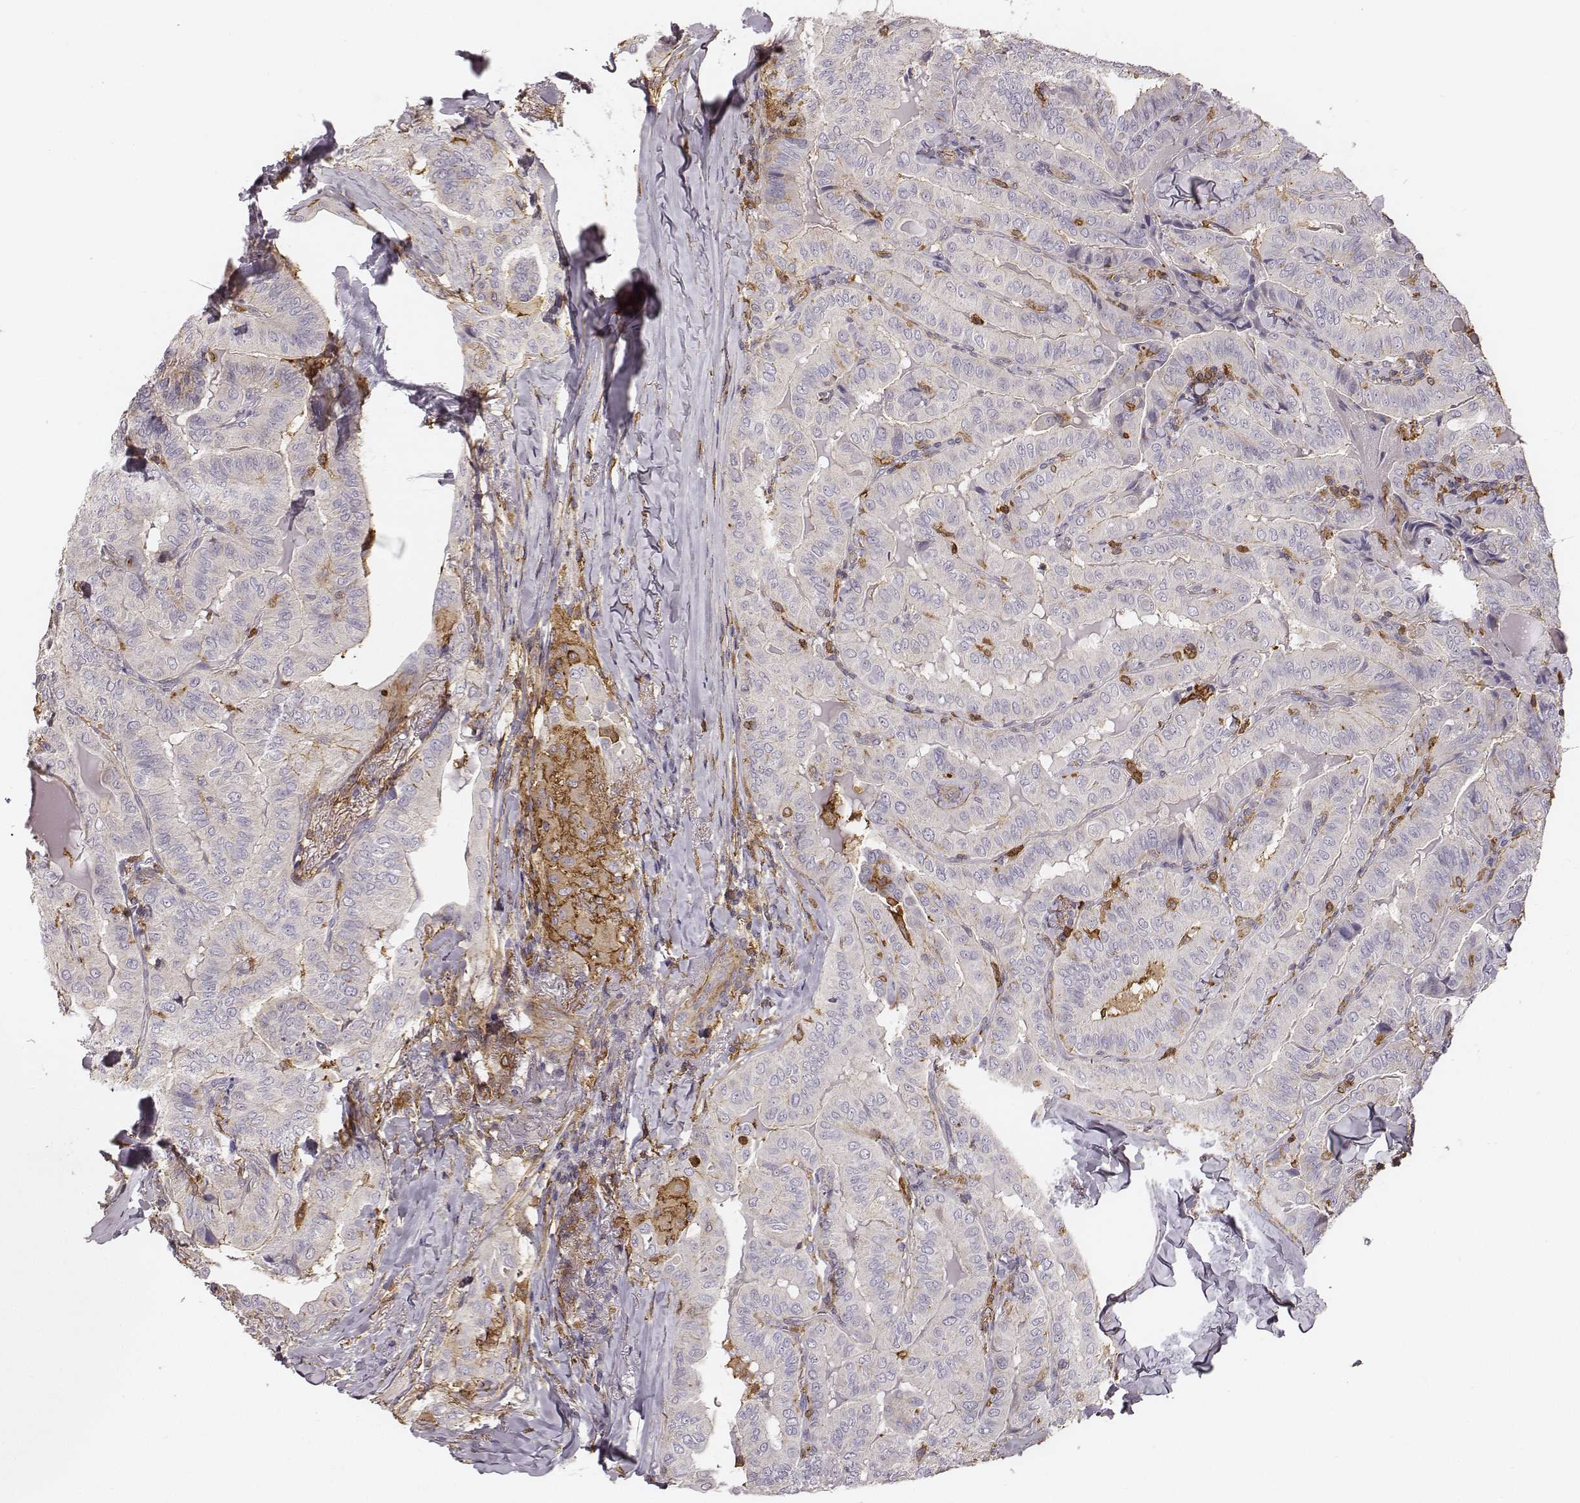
{"staining": {"intensity": "negative", "quantity": "none", "location": "none"}, "tissue": "thyroid cancer", "cell_type": "Tumor cells", "image_type": "cancer", "snomed": [{"axis": "morphology", "description": "Papillary adenocarcinoma, NOS"}, {"axis": "topography", "description": "Thyroid gland"}], "caption": "Micrograph shows no protein staining in tumor cells of thyroid cancer (papillary adenocarcinoma) tissue. (DAB IHC visualized using brightfield microscopy, high magnification).", "gene": "ZYX", "patient": {"sex": "female", "age": 68}}